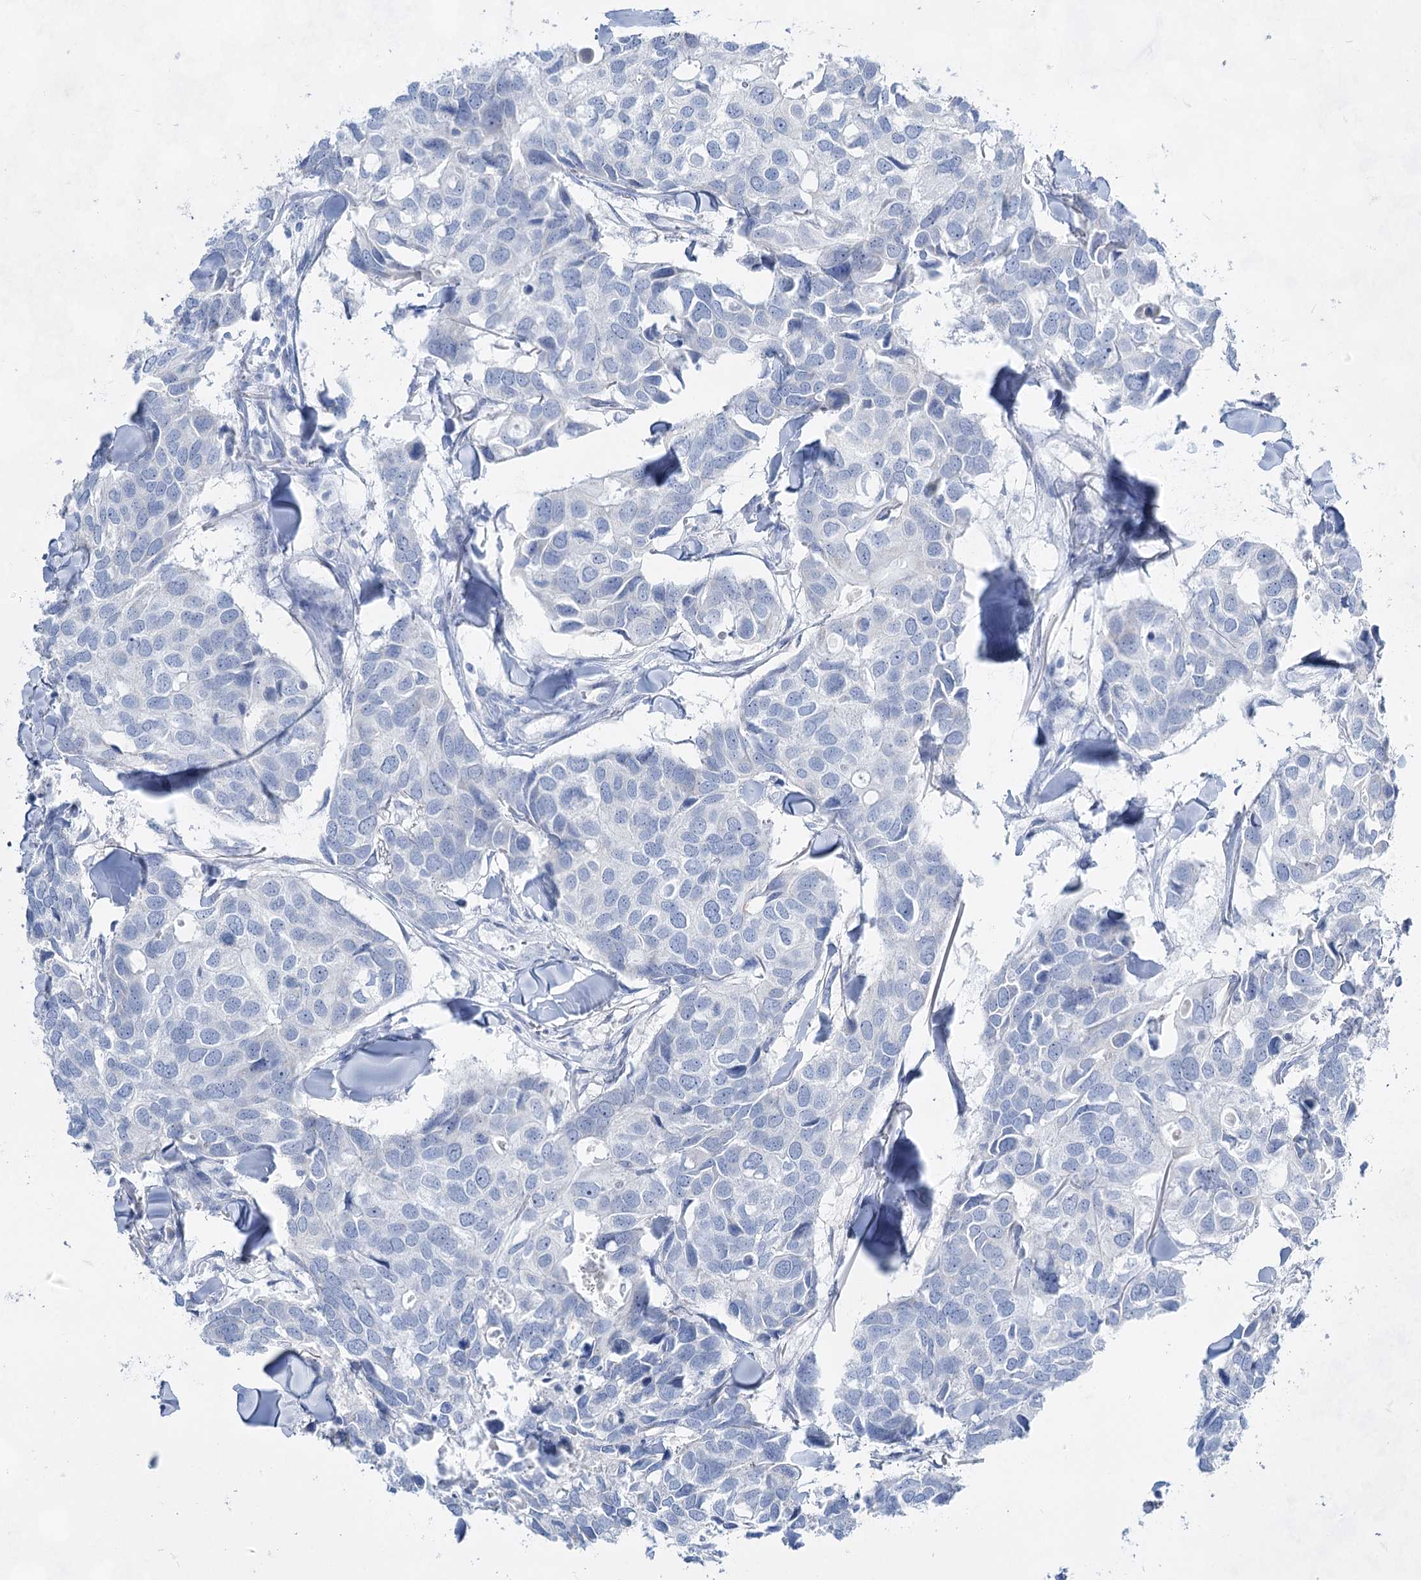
{"staining": {"intensity": "negative", "quantity": "none", "location": "none"}, "tissue": "breast cancer", "cell_type": "Tumor cells", "image_type": "cancer", "snomed": [{"axis": "morphology", "description": "Duct carcinoma"}, {"axis": "topography", "description": "Breast"}], "caption": "Protein analysis of intraductal carcinoma (breast) exhibits no significant staining in tumor cells.", "gene": "ACRV1", "patient": {"sex": "female", "age": 83}}